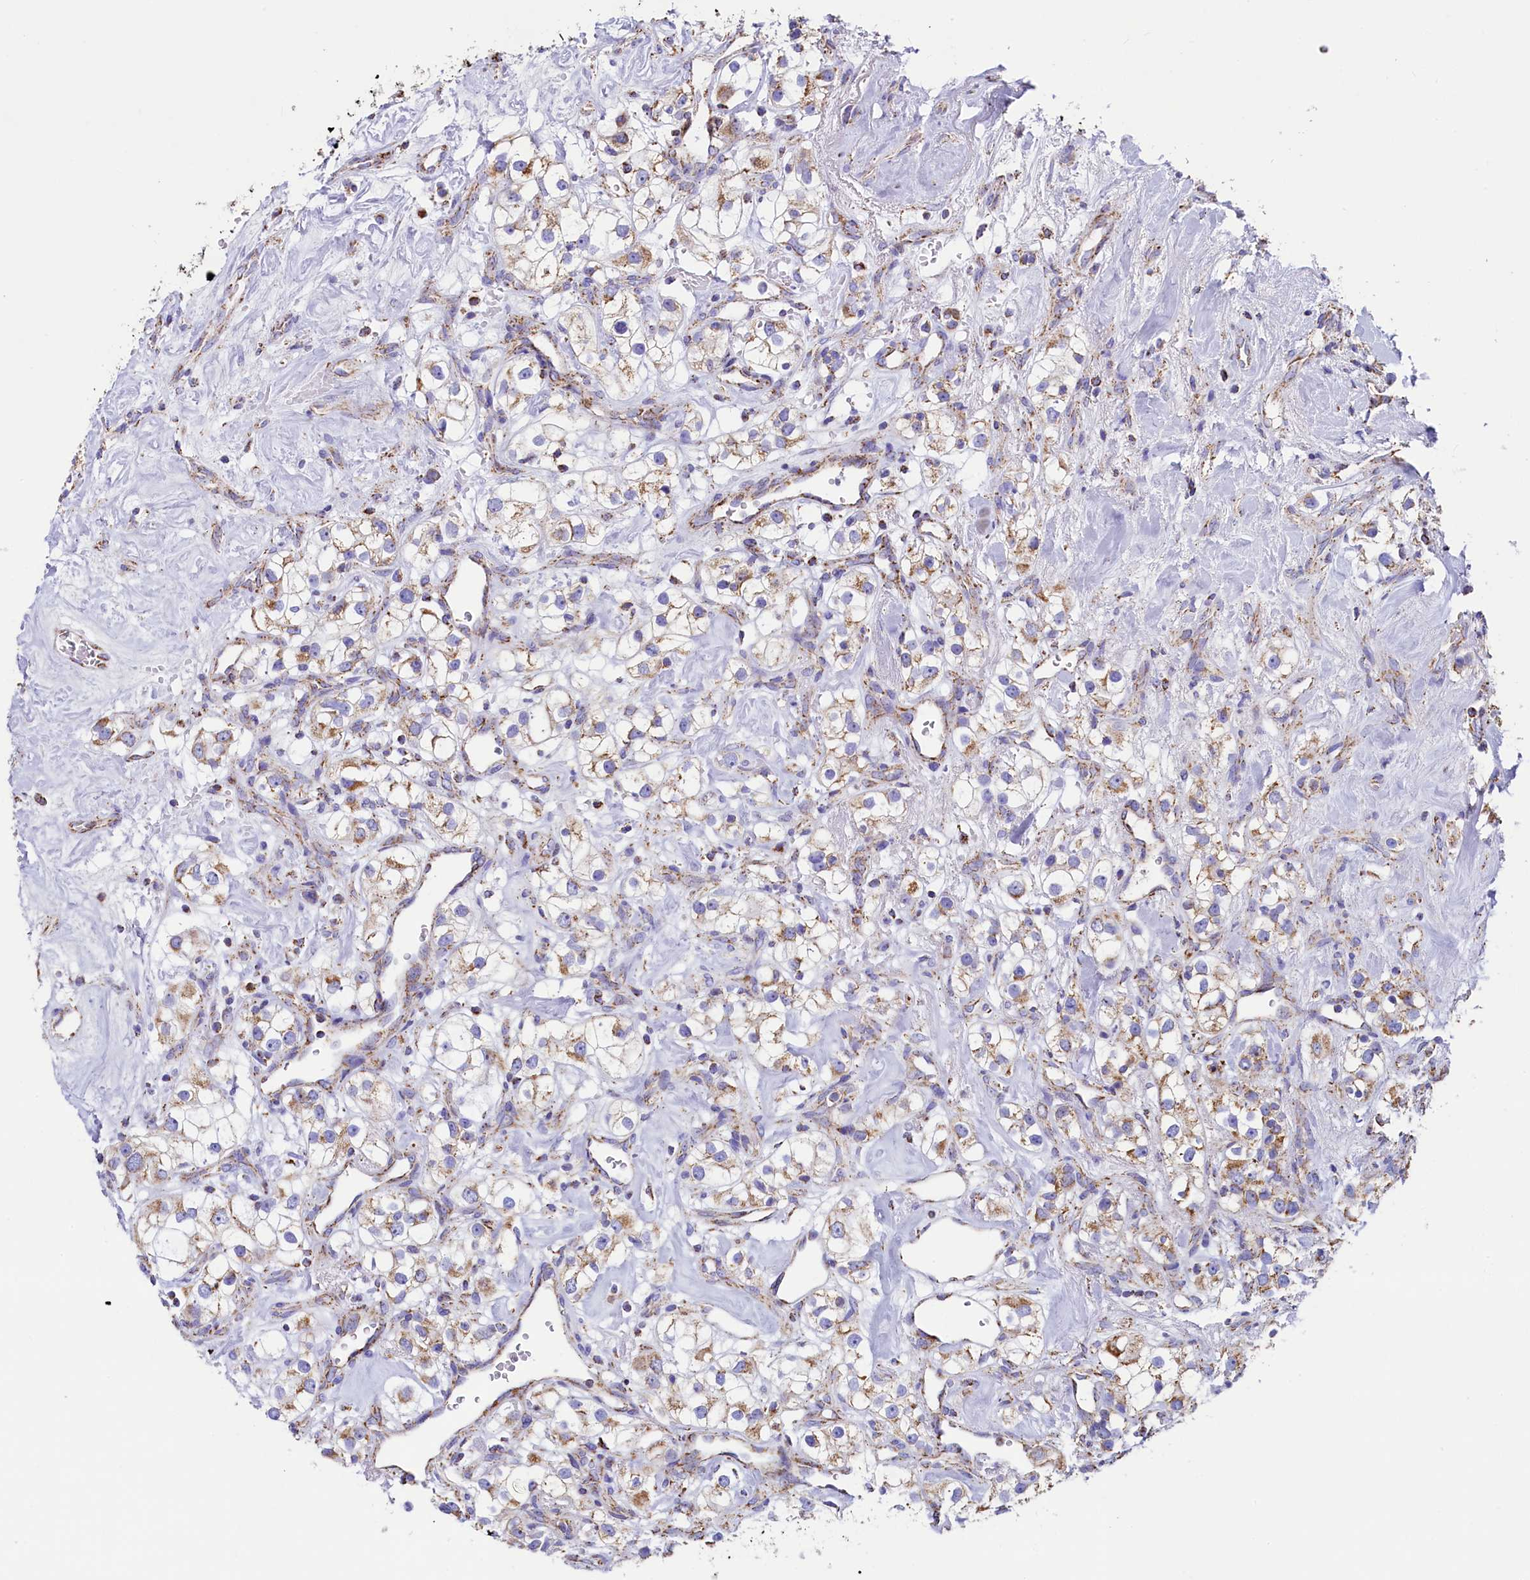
{"staining": {"intensity": "moderate", "quantity": "25%-75%", "location": "cytoplasmic/membranous"}, "tissue": "renal cancer", "cell_type": "Tumor cells", "image_type": "cancer", "snomed": [{"axis": "morphology", "description": "Adenocarcinoma, NOS"}, {"axis": "topography", "description": "Kidney"}], "caption": "Immunohistochemistry (IHC) of human renal cancer (adenocarcinoma) demonstrates medium levels of moderate cytoplasmic/membranous positivity in approximately 25%-75% of tumor cells.", "gene": "IDH3A", "patient": {"sex": "male", "age": 77}}